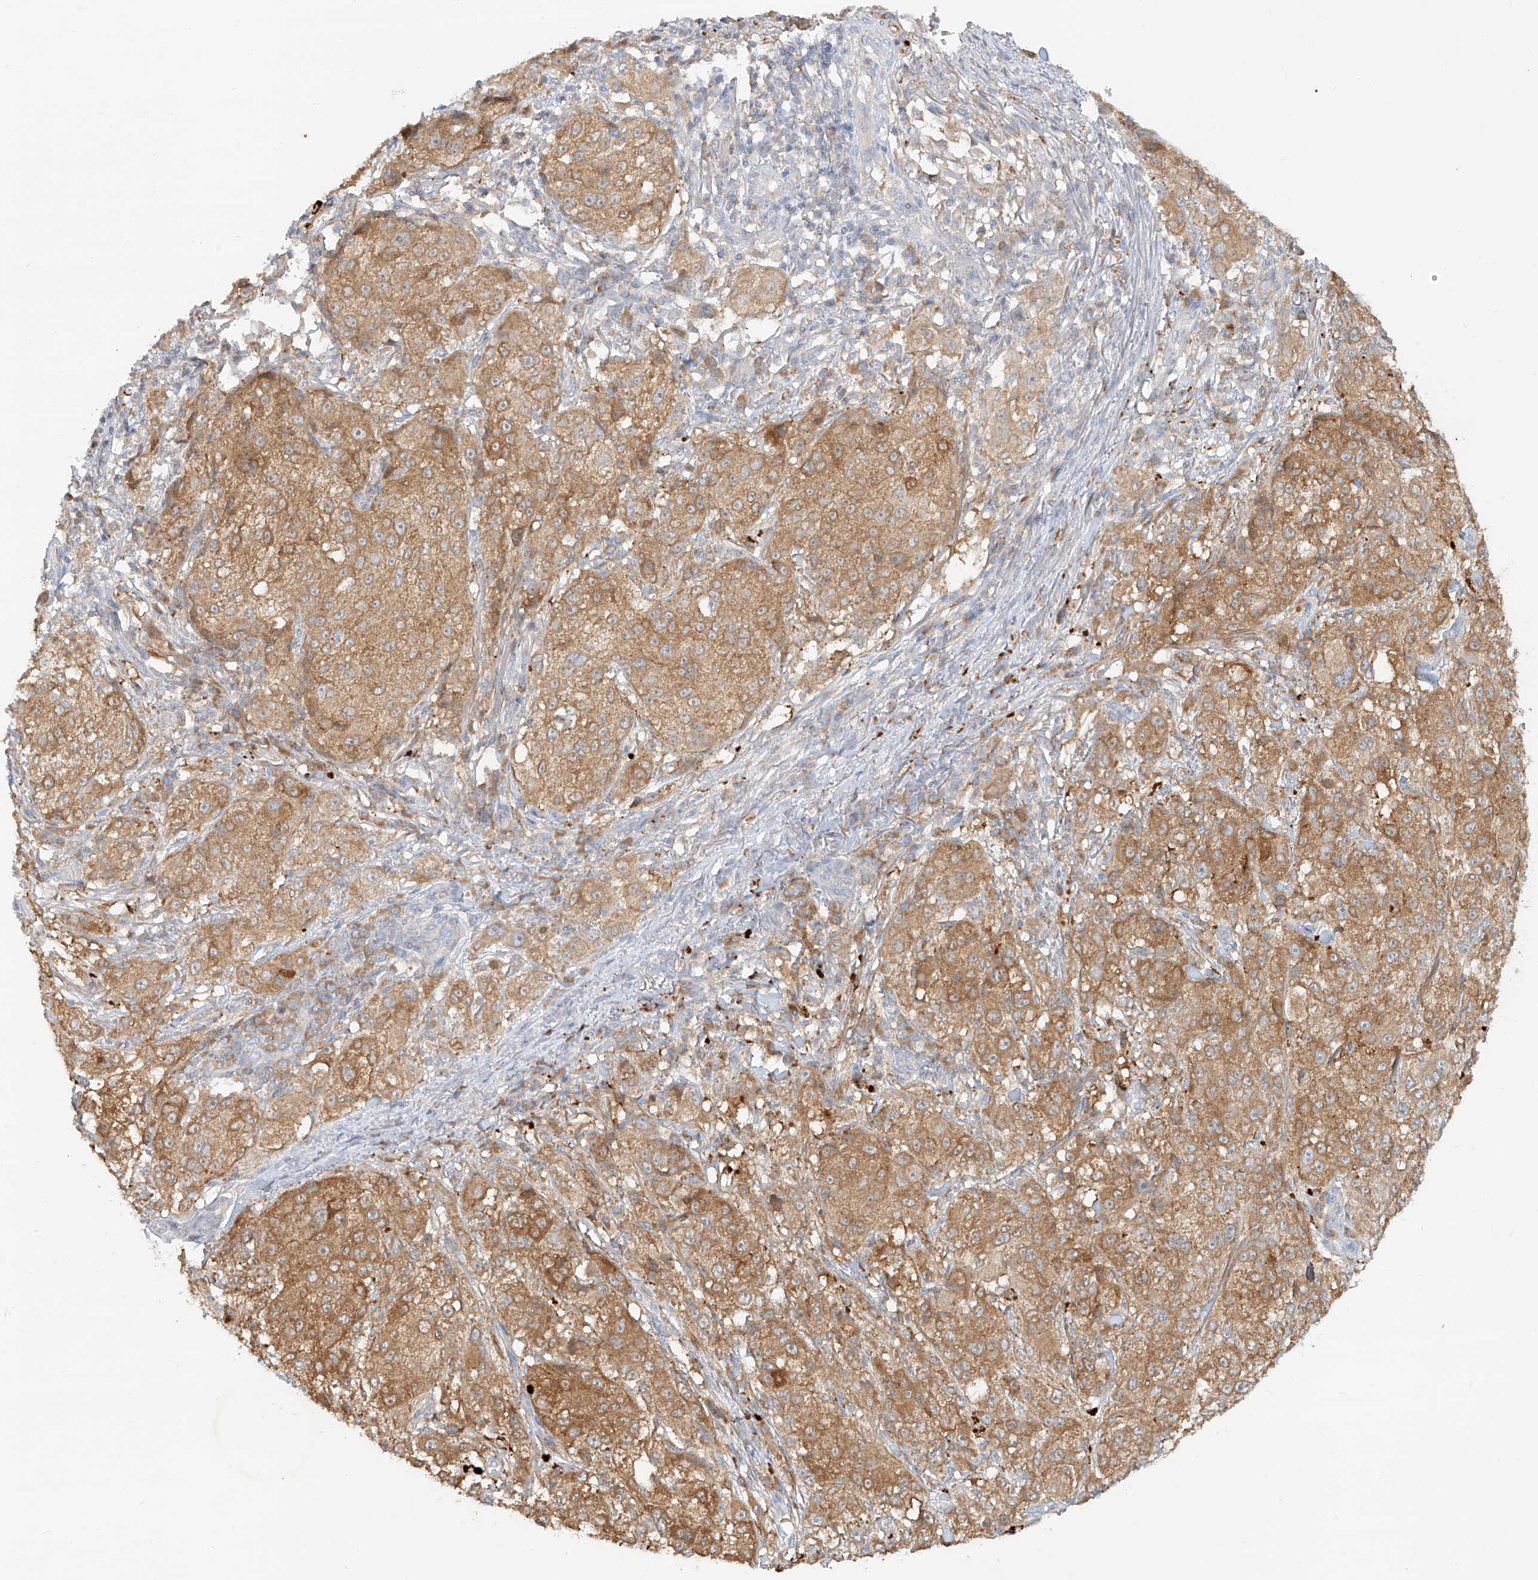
{"staining": {"intensity": "moderate", "quantity": ">75%", "location": "cytoplasmic/membranous"}, "tissue": "melanoma", "cell_type": "Tumor cells", "image_type": "cancer", "snomed": [{"axis": "morphology", "description": "Necrosis, NOS"}, {"axis": "morphology", "description": "Malignant melanoma, NOS"}, {"axis": "topography", "description": "Skin"}], "caption": "A brown stain labels moderate cytoplasmic/membranous positivity of a protein in malignant melanoma tumor cells.", "gene": "KPNA7", "patient": {"sex": "female", "age": 87}}